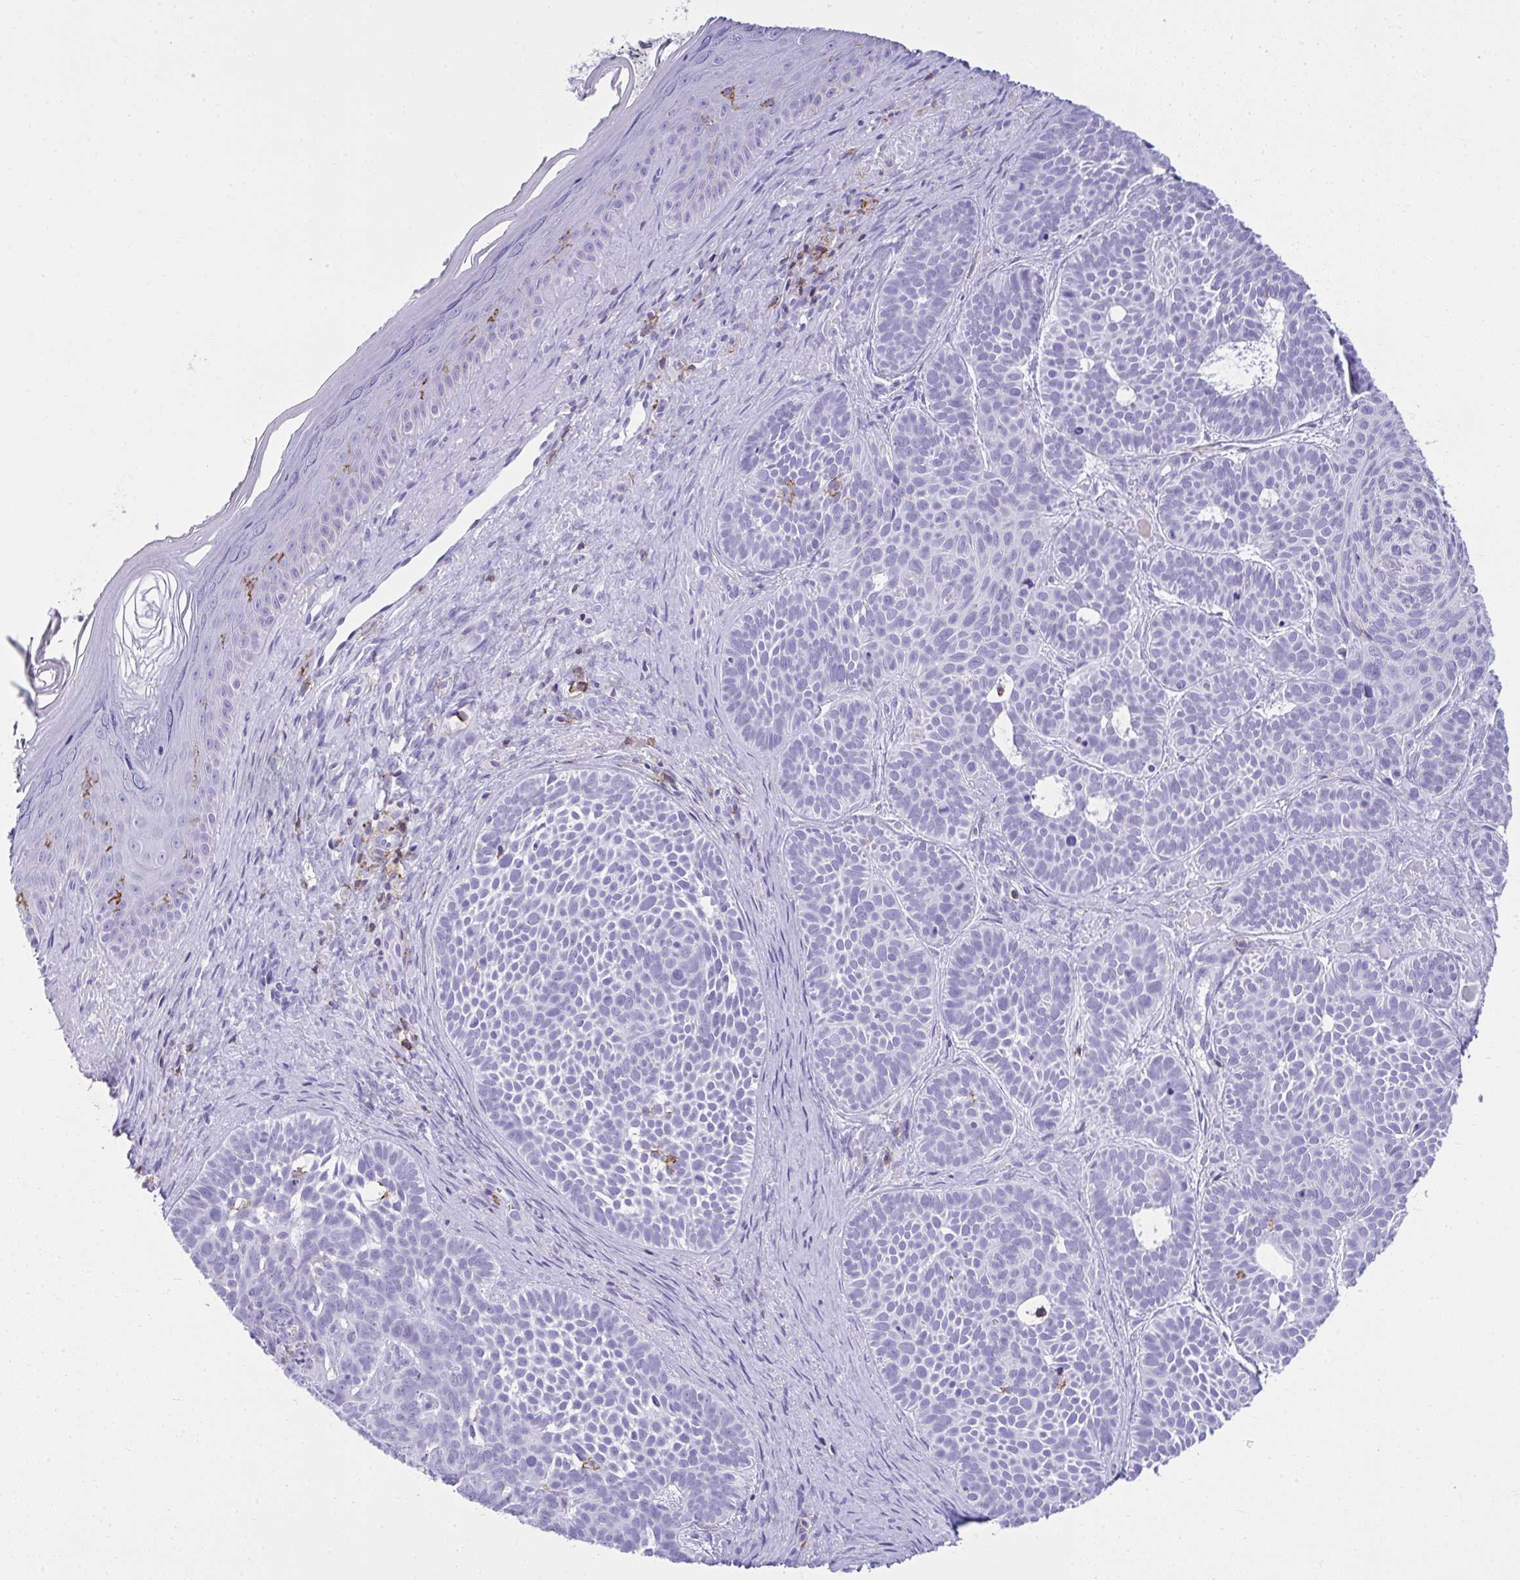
{"staining": {"intensity": "negative", "quantity": "none", "location": "none"}, "tissue": "skin cancer", "cell_type": "Tumor cells", "image_type": "cancer", "snomed": [{"axis": "morphology", "description": "Basal cell carcinoma"}, {"axis": "topography", "description": "Skin"}], "caption": "A histopathology image of skin basal cell carcinoma stained for a protein exhibits no brown staining in tumor cells. The staining was performed using DAB to visualize the protein expression in brown, while the nuclei were stained in blue with hematoxylin (Magnification: 20x).", "gene": "SPN", "patient": {"sex": "male", "age": 81}}